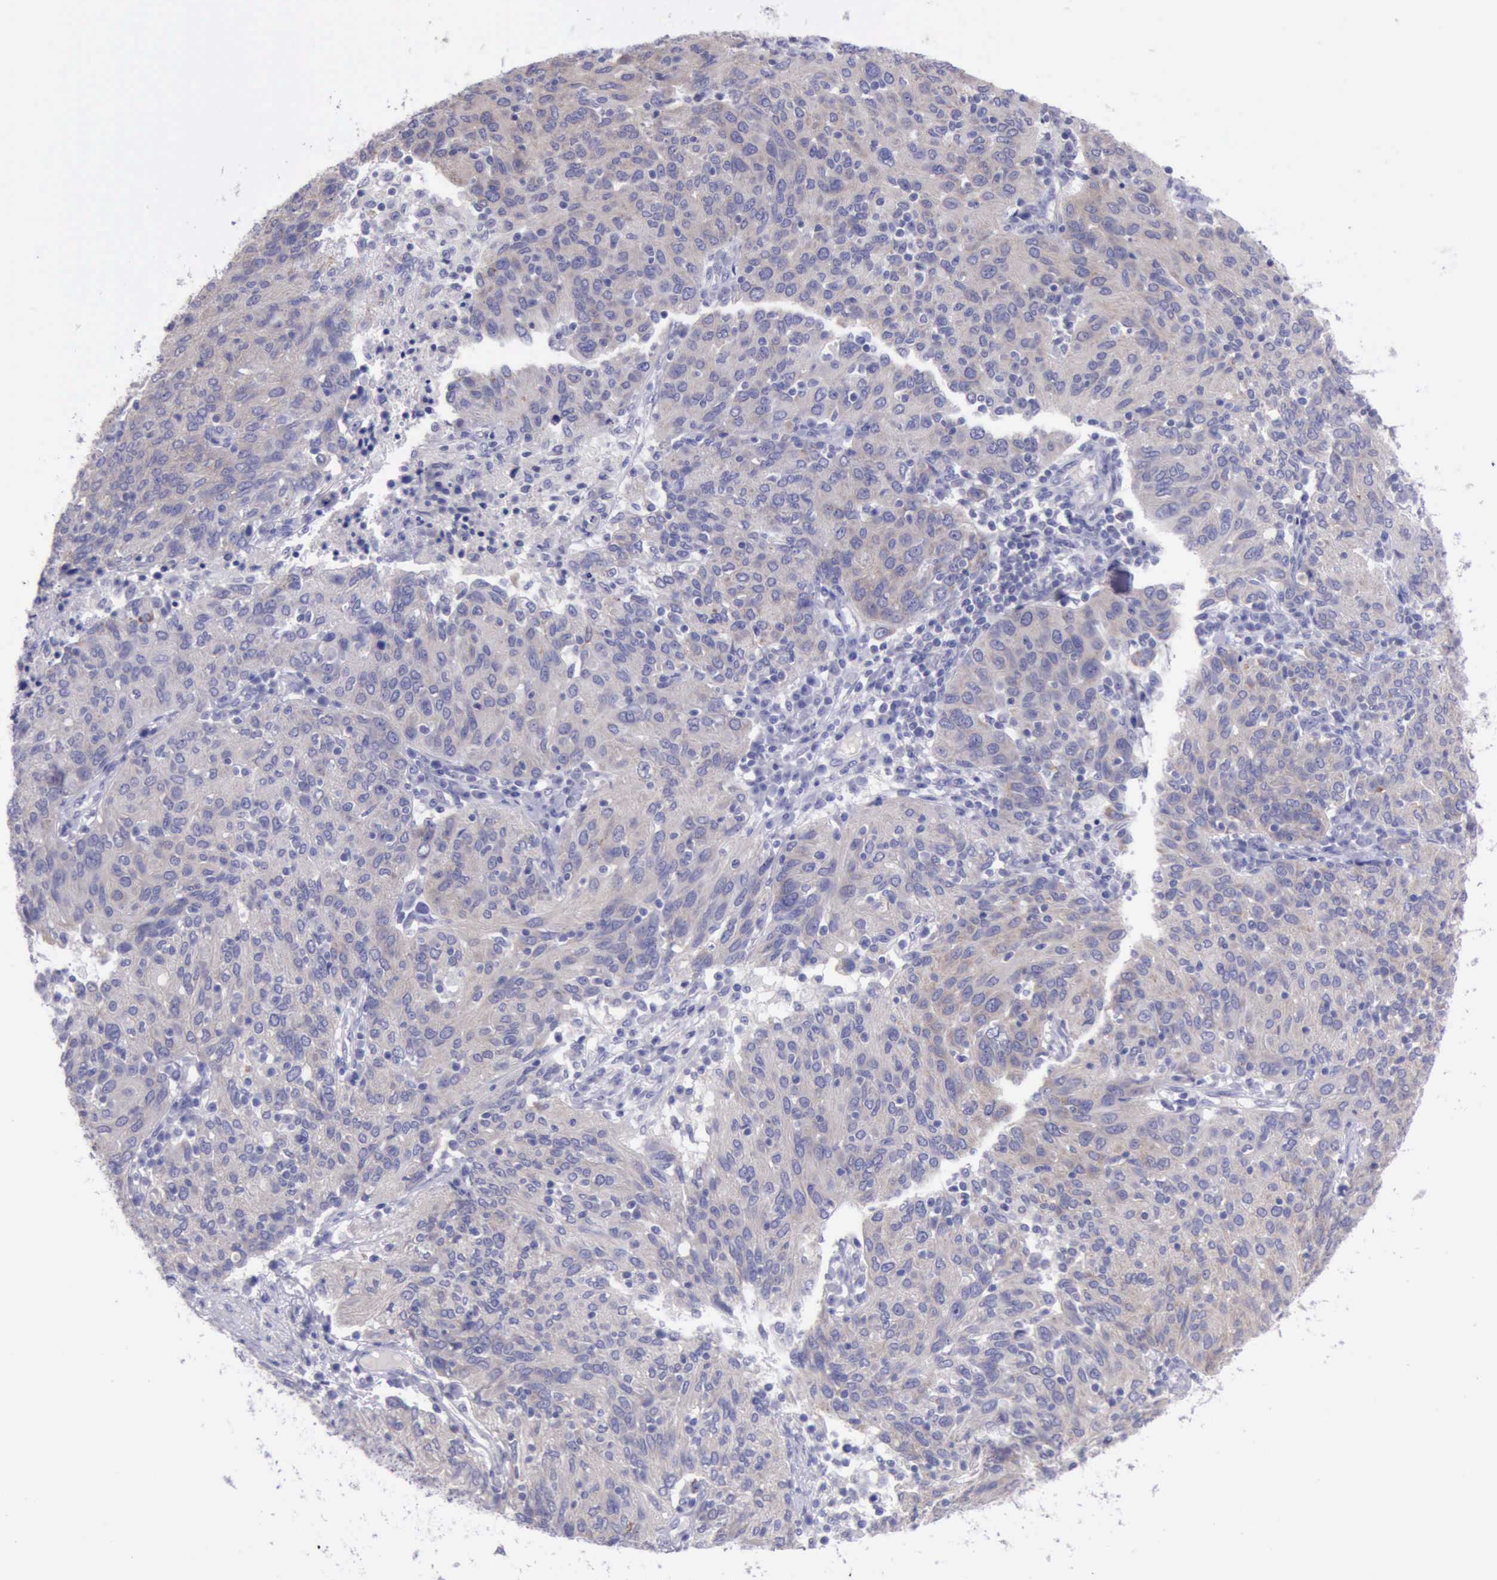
{"staining": {"intensity": "negative", "quantity": "none", "location": "none"}, "tissue": "ovarian cancer", "cell_type": "Tumor cells", "image_type": "cancer", "snomed": [{"axis": "morphology", "description": "Carcinoma, endometroid"}, {"axis": "topography", "description": "Ovary"}], "caption": "An immunohistochemistry micrograph of ovarian cancer is shown. There is no staining in tumor cells of ovarian cancer. (DAB immunohistochemistry visualized using brightfield microscopy, high magnification).", "gene": "LRFN5", "patient": {"sex": "female", "age": 50}}